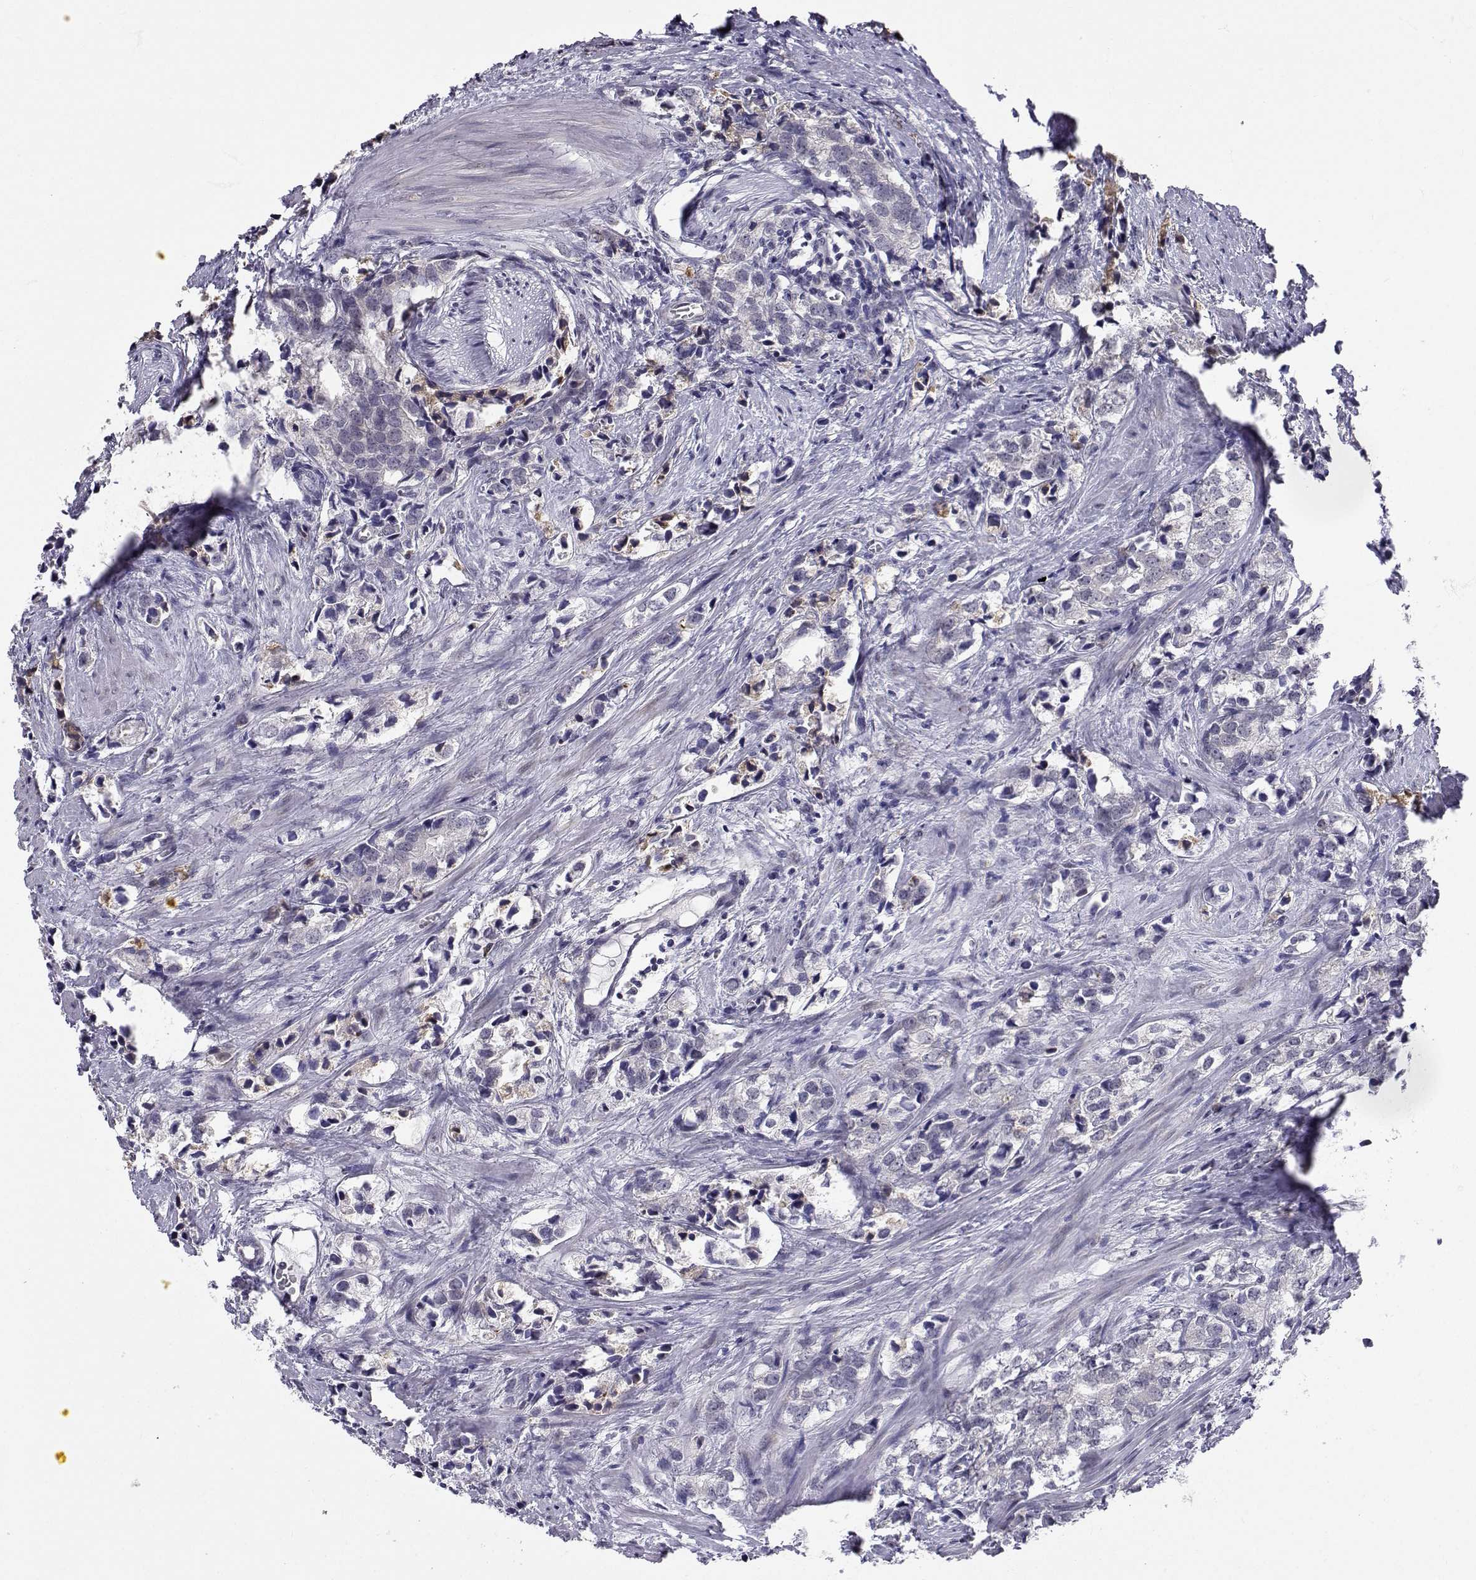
{"staining": {"intensity": "negative", "quantity": "none", "location": "none"}, "tissue": "prostate cancer", "cell_type": "Tumor cells", "image_type": "cancer", "snomed": [{"axis": "morphology", "description": "Adenocarcinoma, NOS"}, {"axis": "topography", "description": "Prostate and seminal vesicle, NOS"}], "caption": "There is no significant expression in tumor cells of prostate adenocarcinoma.", "gene": "SLC6A3", "patient": {"sex": "male", "age": 63}}